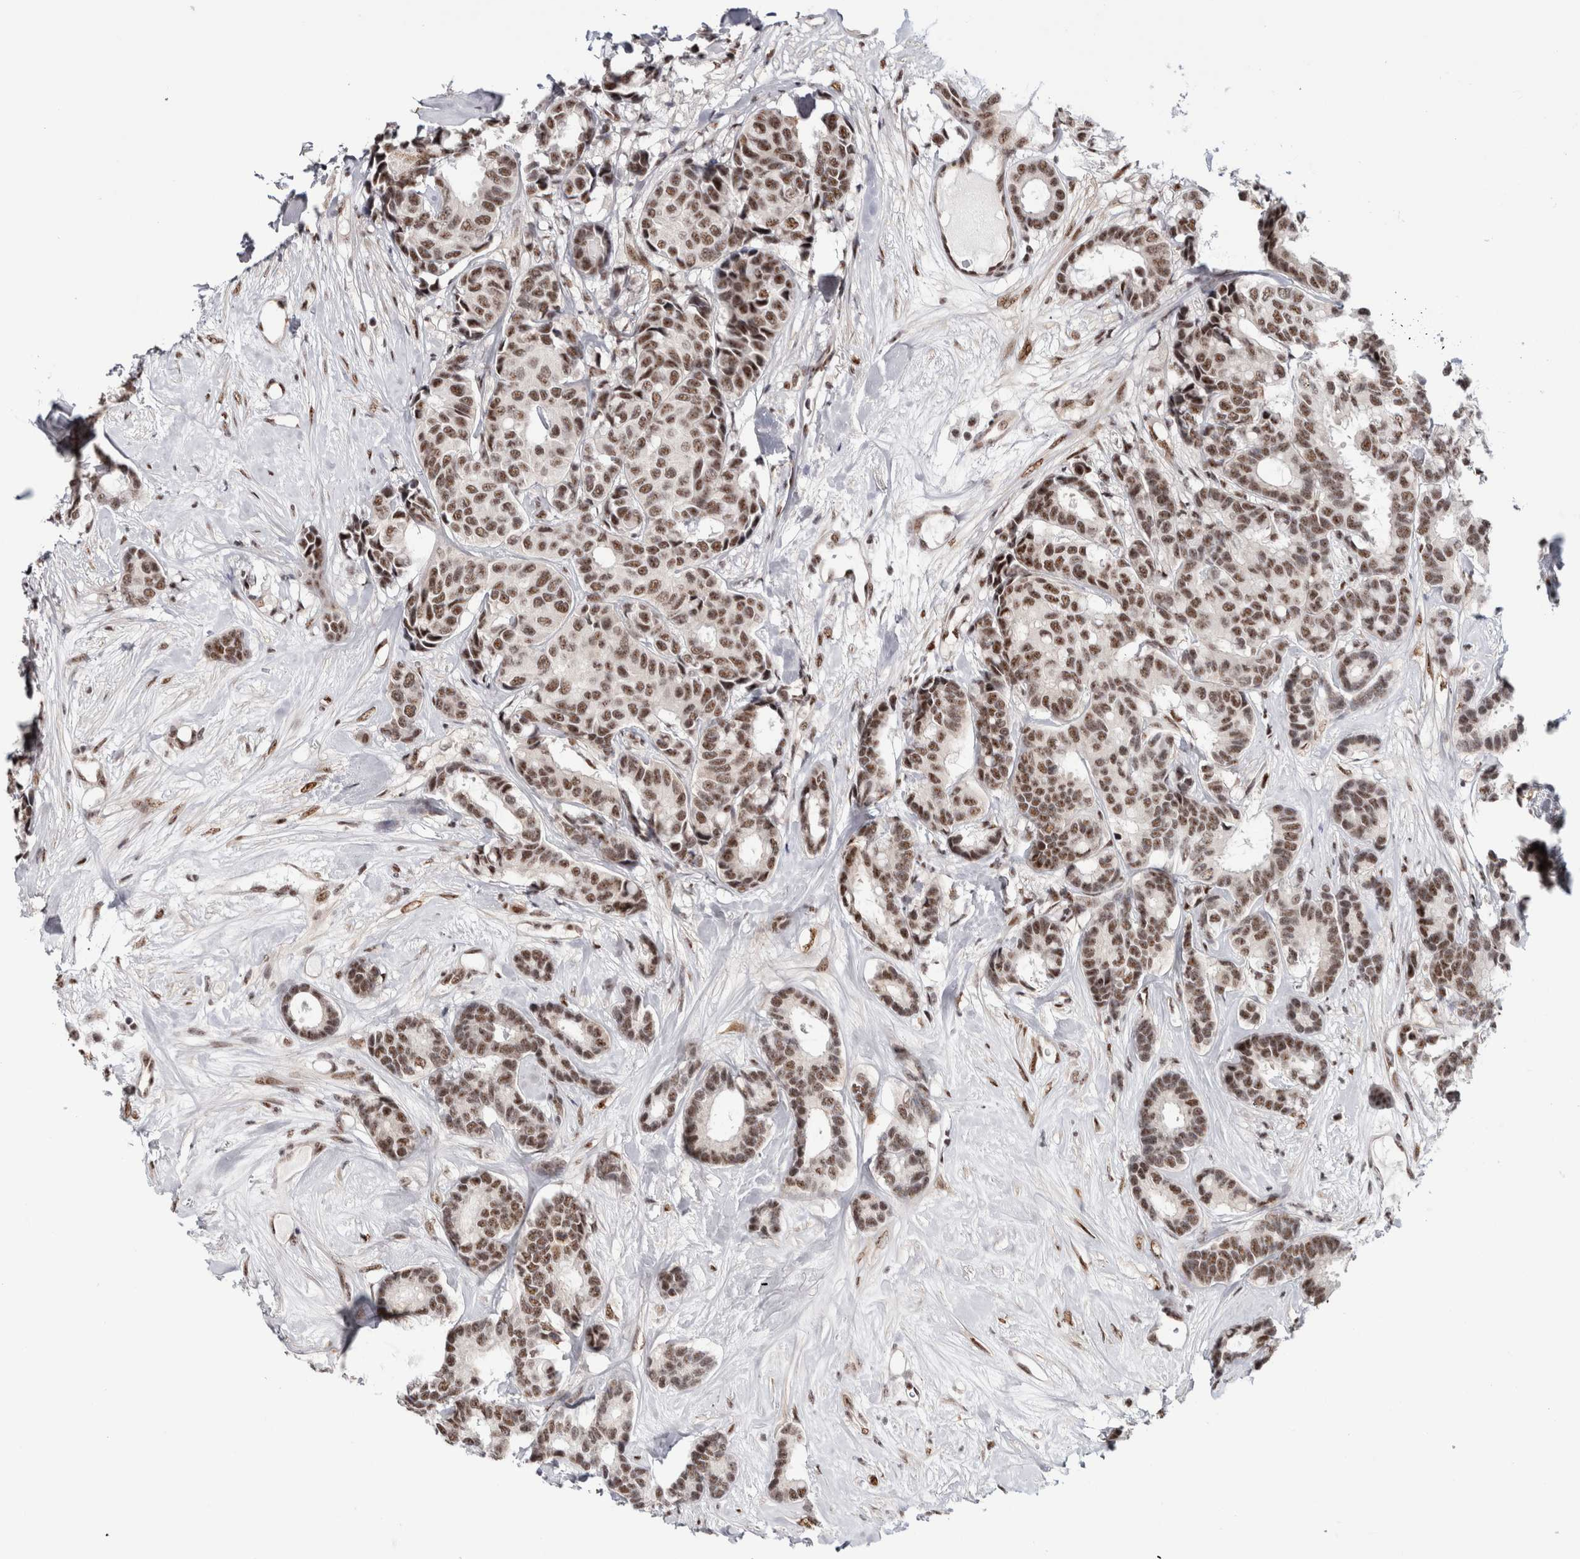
{"staining": {"intensity": "moderate", "quantity": ">75%", "location": "nuclear"}, "tissue": "breast cancer", "cell_type": "Tumor cells", "image_type": "cancer", "snomed": [{"axis": "morphology", "description": "Duct carcinoma"}, {"axis": "topography", "description": "Breast"}], "caption": "Infiltrating ductal carcinoma (breast) stained with DAB immunohistochemistry displays medium levels of moderate nuclear expression in approximately >75% of tumor cells.", "gene": "MKNK1", "patient": {"sex": "female", "age": 87}}